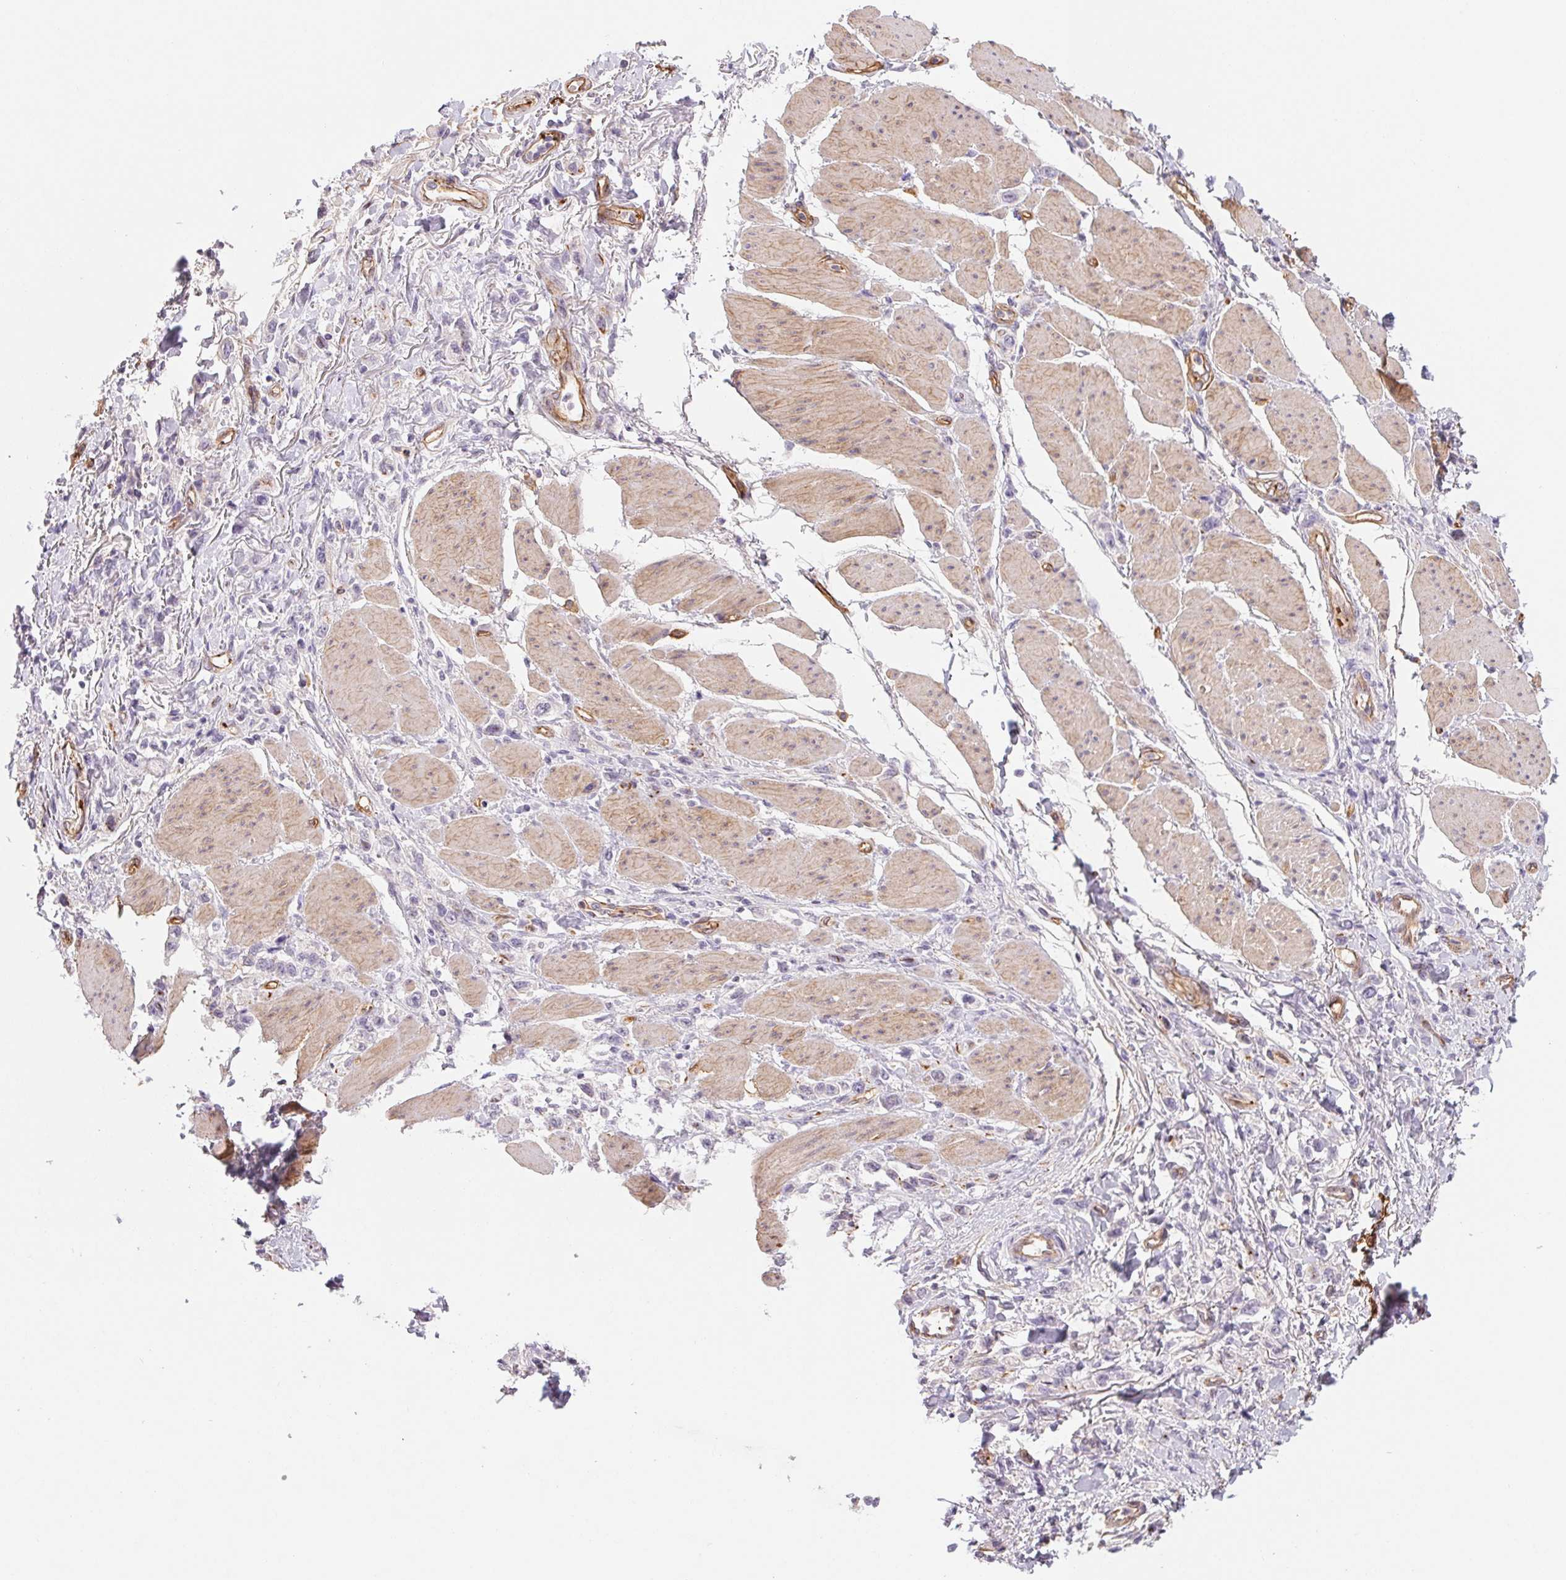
{"staining": {"intensity": "negative", "quantity": "none", "location": "none"}, "tissue": "stomach cancer", "cell_type": "Tumor cells", "image_type": "cancer", "snomed": [{"axis": "morphology", "description": "Adenocarcinoma, NOS"}, {"axis": "topography", "description": "Stomach"}], "caption": "An immunohistochemistry micrograph of stomach cancer (adenocarcinoma) is shown. There is no staining in tumor cells of stomach cancer (adenocarcinoma).", "gene": "ANKRD13B", "patient": {"sex": "female", "age": 65}}